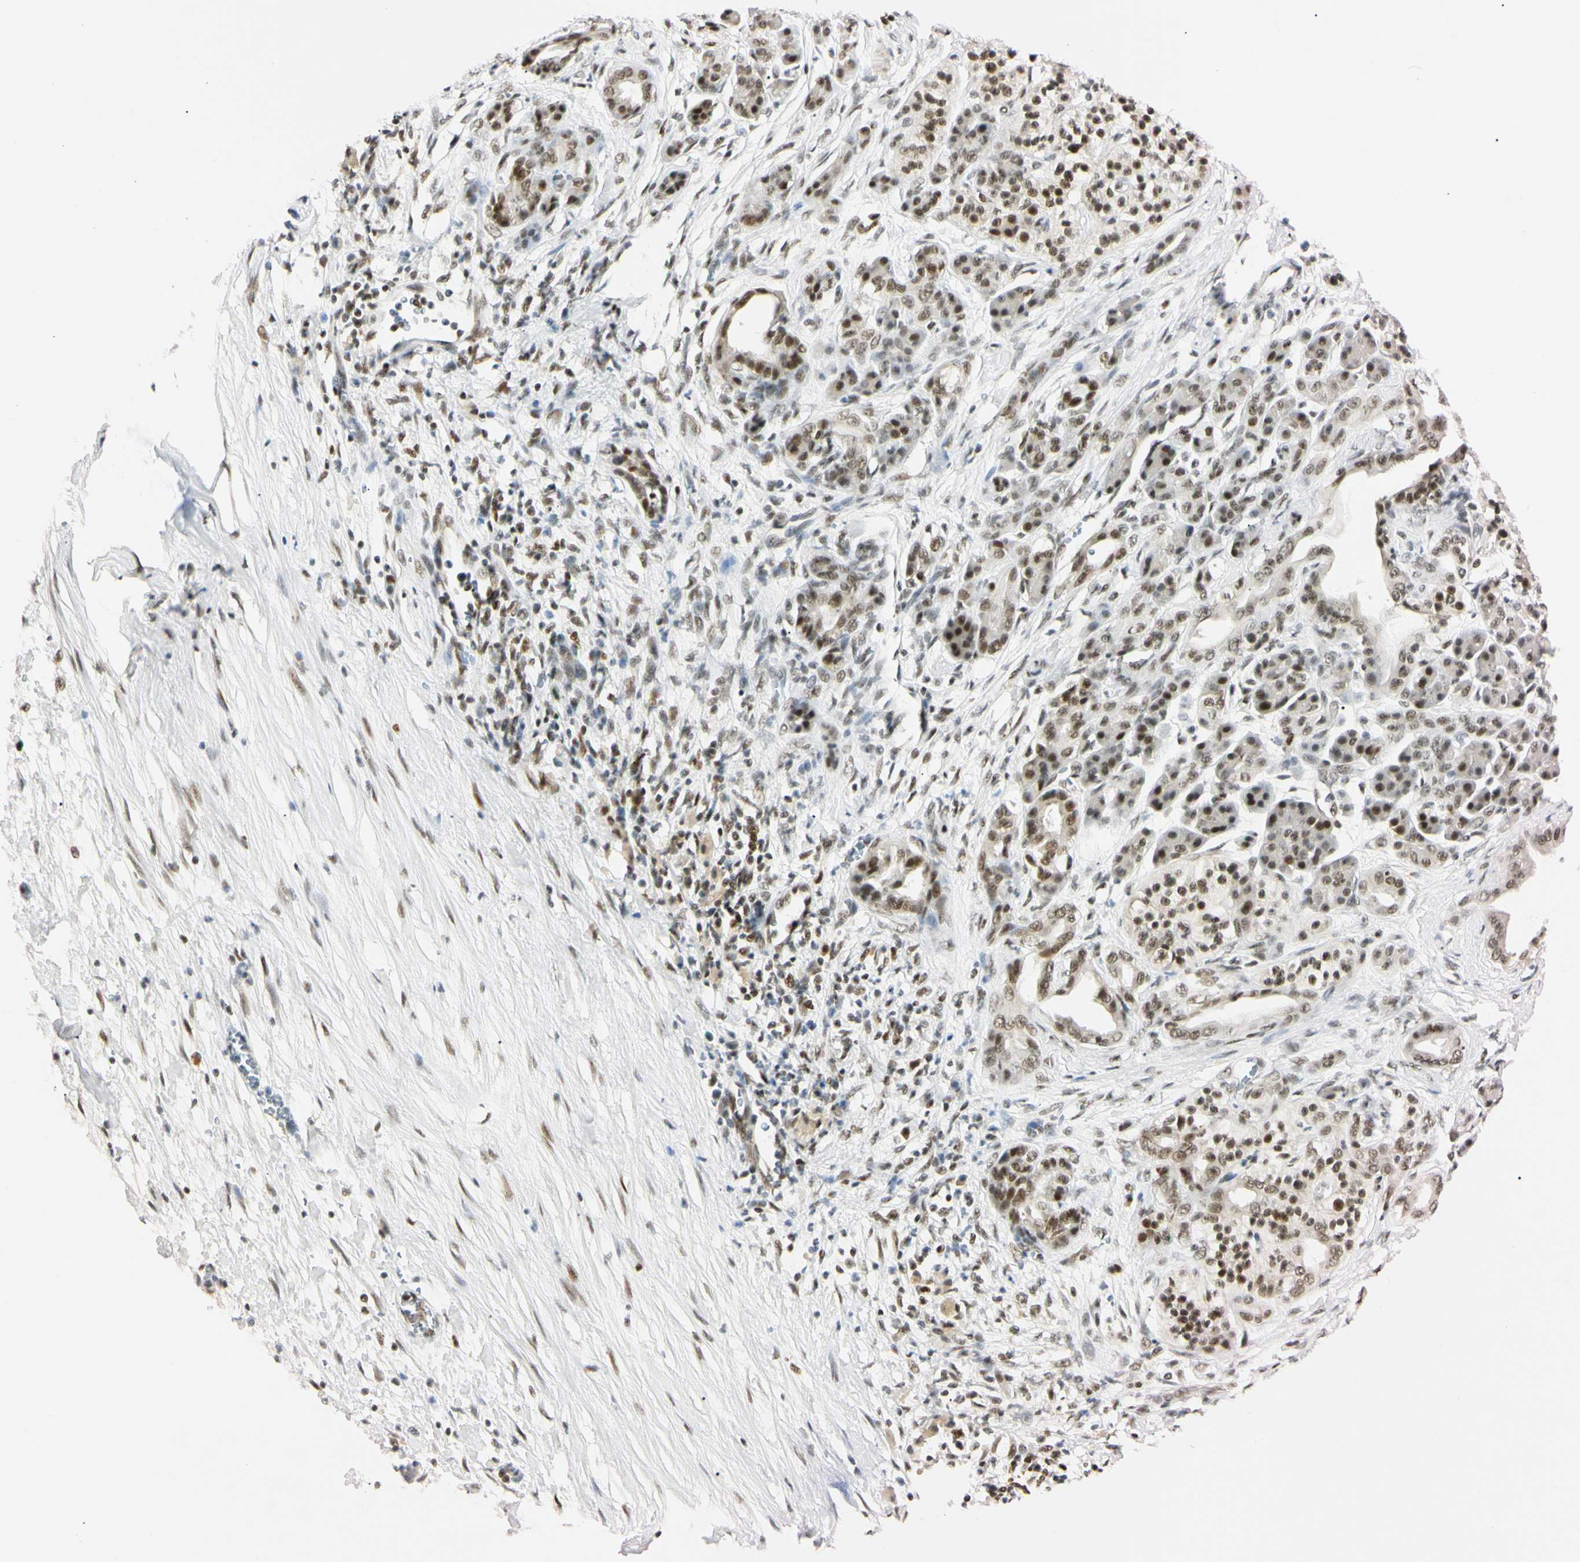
{"staining": {"intensity": "moderate", "quantity": ">75%", "location": "nuclear"}, "tissue": "pancreatic cancer", "cell_type": "Tumor cells", "image_type": "cancer", "snomed": [{"axis": "morphology", "description": "Adenocarcinoma, NOS"}, {"axis": "topography", "description": "Pancreas"}], "caption": "Protein expression by immunohistochemistry exhibits moderate nuclear expression in about >75% of tumor cells in pancreatic cancer.", "gene": "ZNF134", "patient": {"sex": "male", "age": 59}}